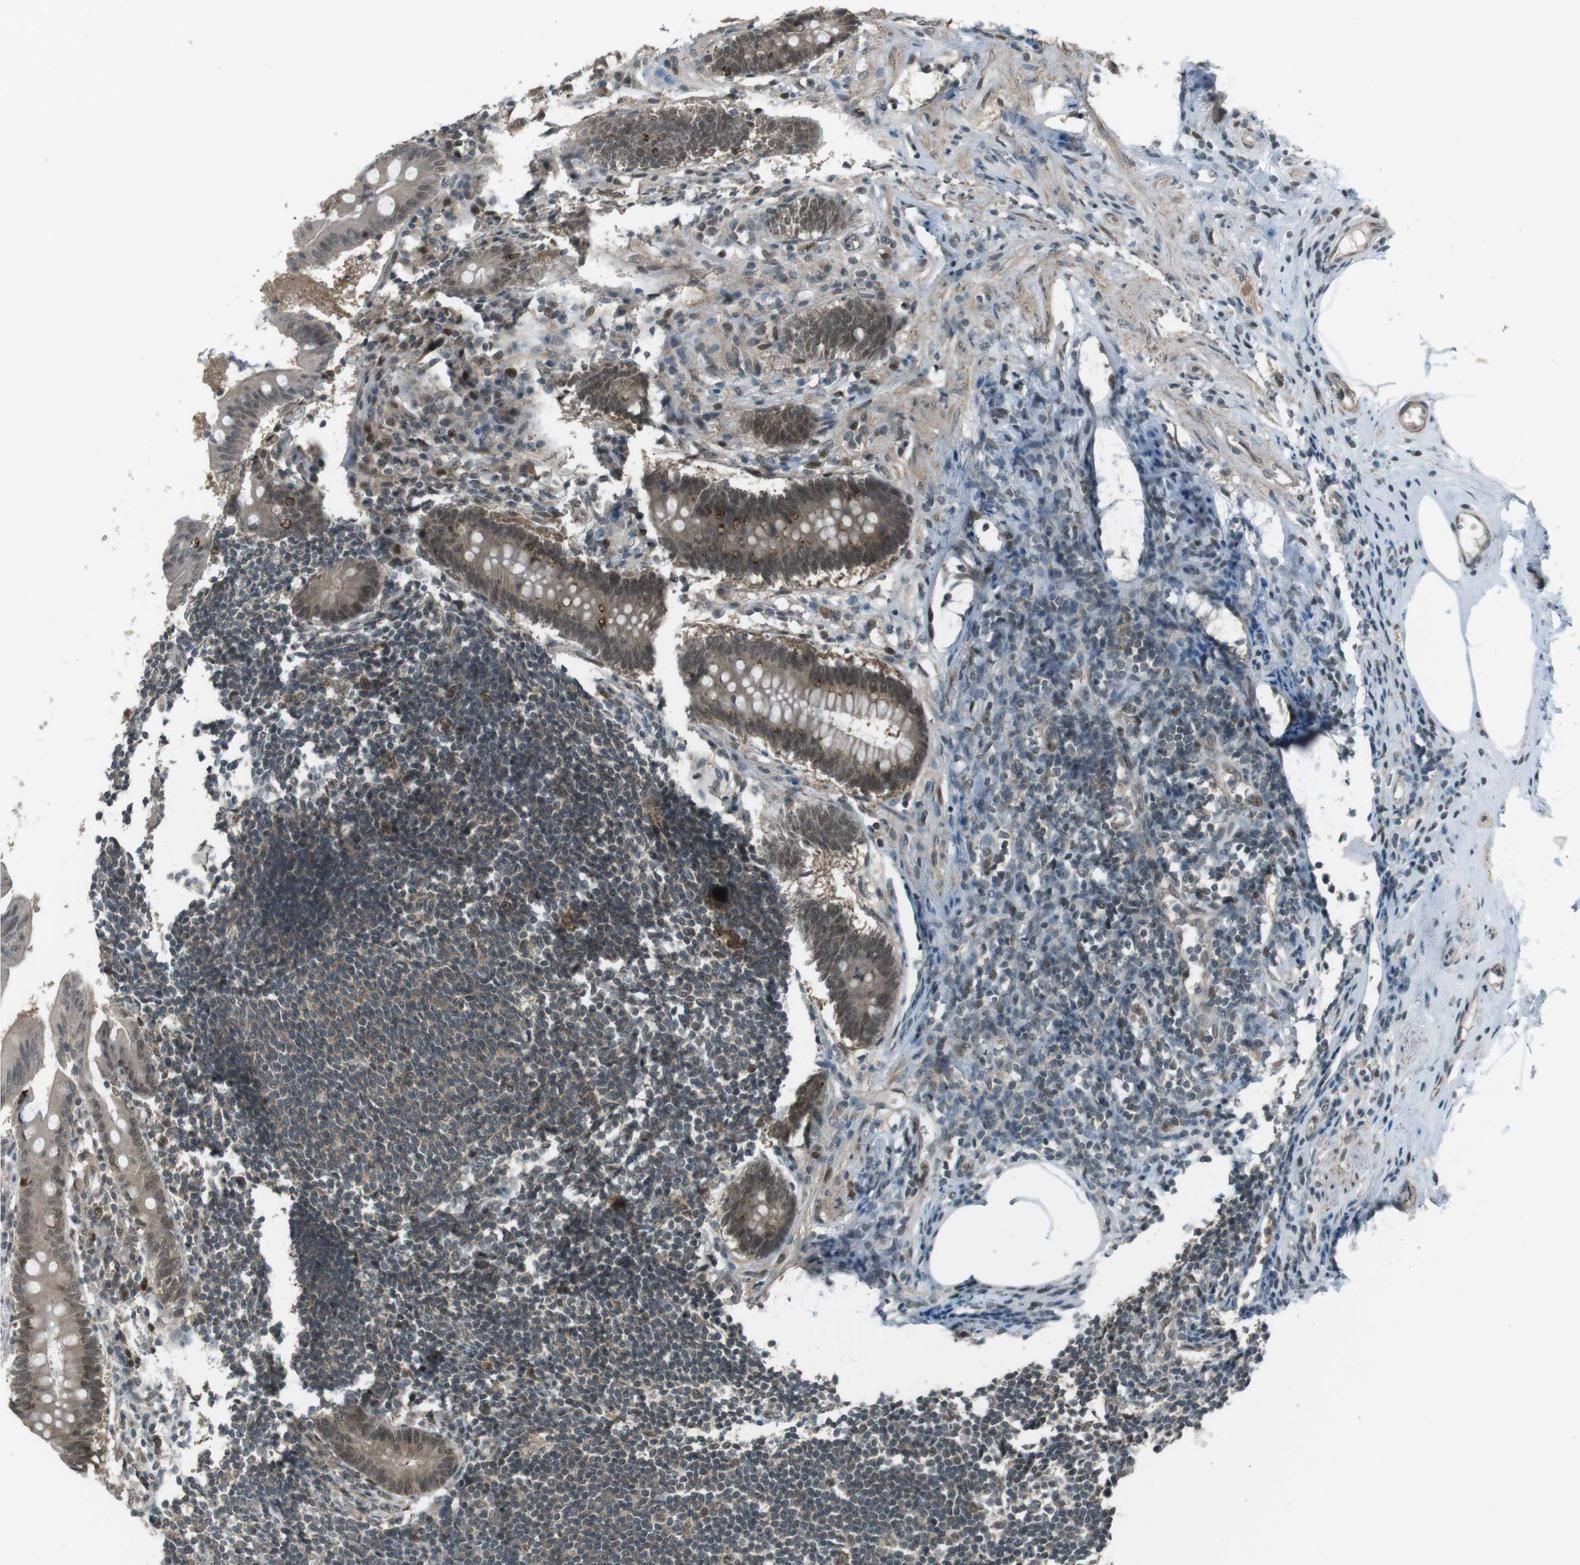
{"staining": {"intensity": "strong", "quantity": "<25%", "location": "cytoplasmic/membranous,nuclear"}, "tissue": "appendix", "cell_type": "Glandular cells", "image_type": "normal", "snomed": [{"axis": "morphology", "description": "Normal tissue, NOS"}, {"axis": "topography", "description": "Appendix"}], "caption": "Immunohistochemical staining of benign appendix displays <25% levels of strong cytoplasmic/membranous,nuclear protein positivity in about <25% of glandular cells.", "gene": "SLITRK5", "patient": {"sex": "female", "age": 50}}